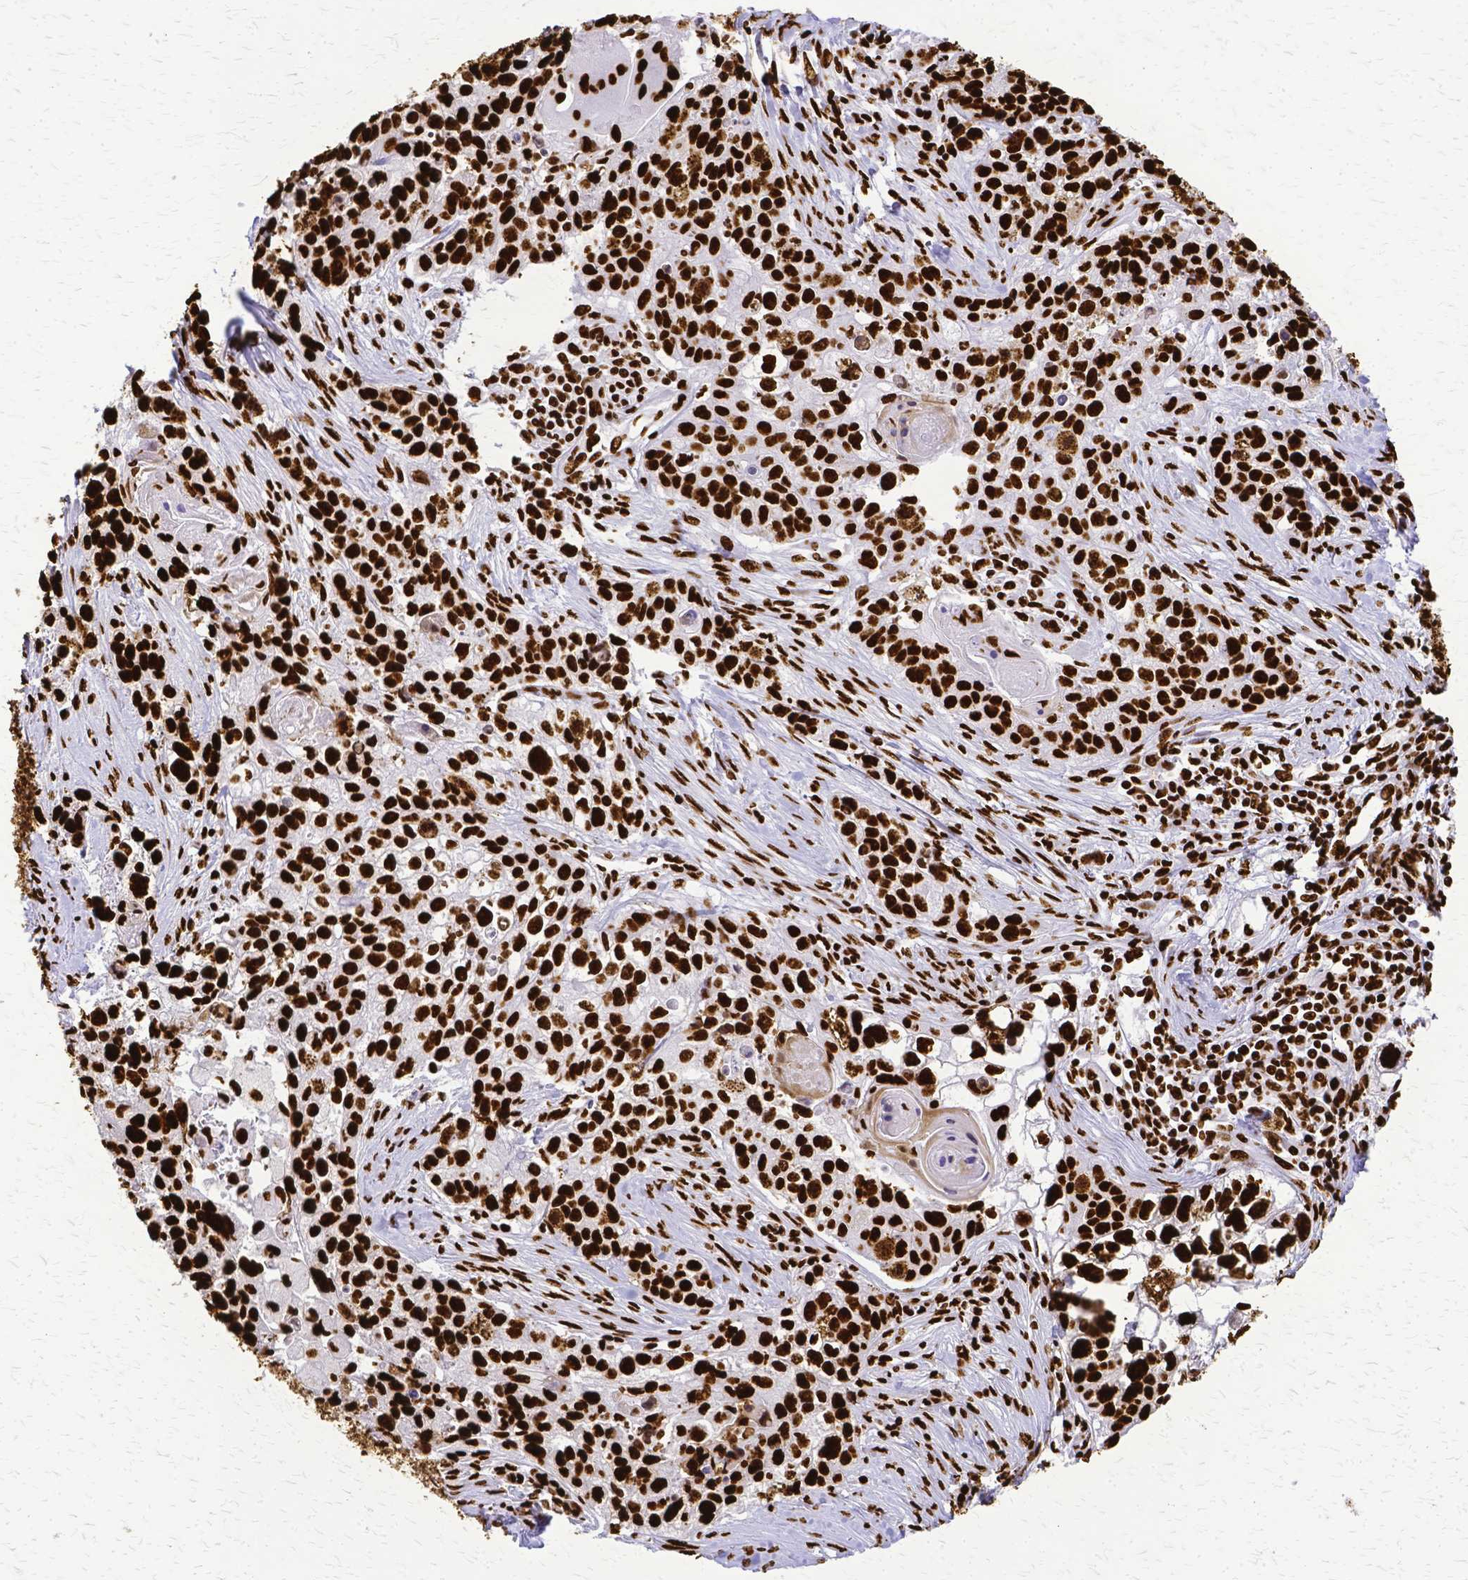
{"staining": {"intensity": "strong", "quantity": ">75%", "location": "nuclear"}, "tissue": "lung cancer", "cell_type": "Tumor cells", "image_type": "cancer", "snomed": [{"axis": "morphology", "description": "Squamous cell carcinoma, NOS"}, {"axis": "topography", "description": "Lung"}], "caption": "Immunohistochemistry (DAB (3,3'-diaminobenzidine)) staining of squamous cell carcinoma (lung) demonstrates strong nuclear protein positivity in about >75% of tumor cells.", "gene": "SFPQ", "patient": {"sex": "male", "age": 74}}